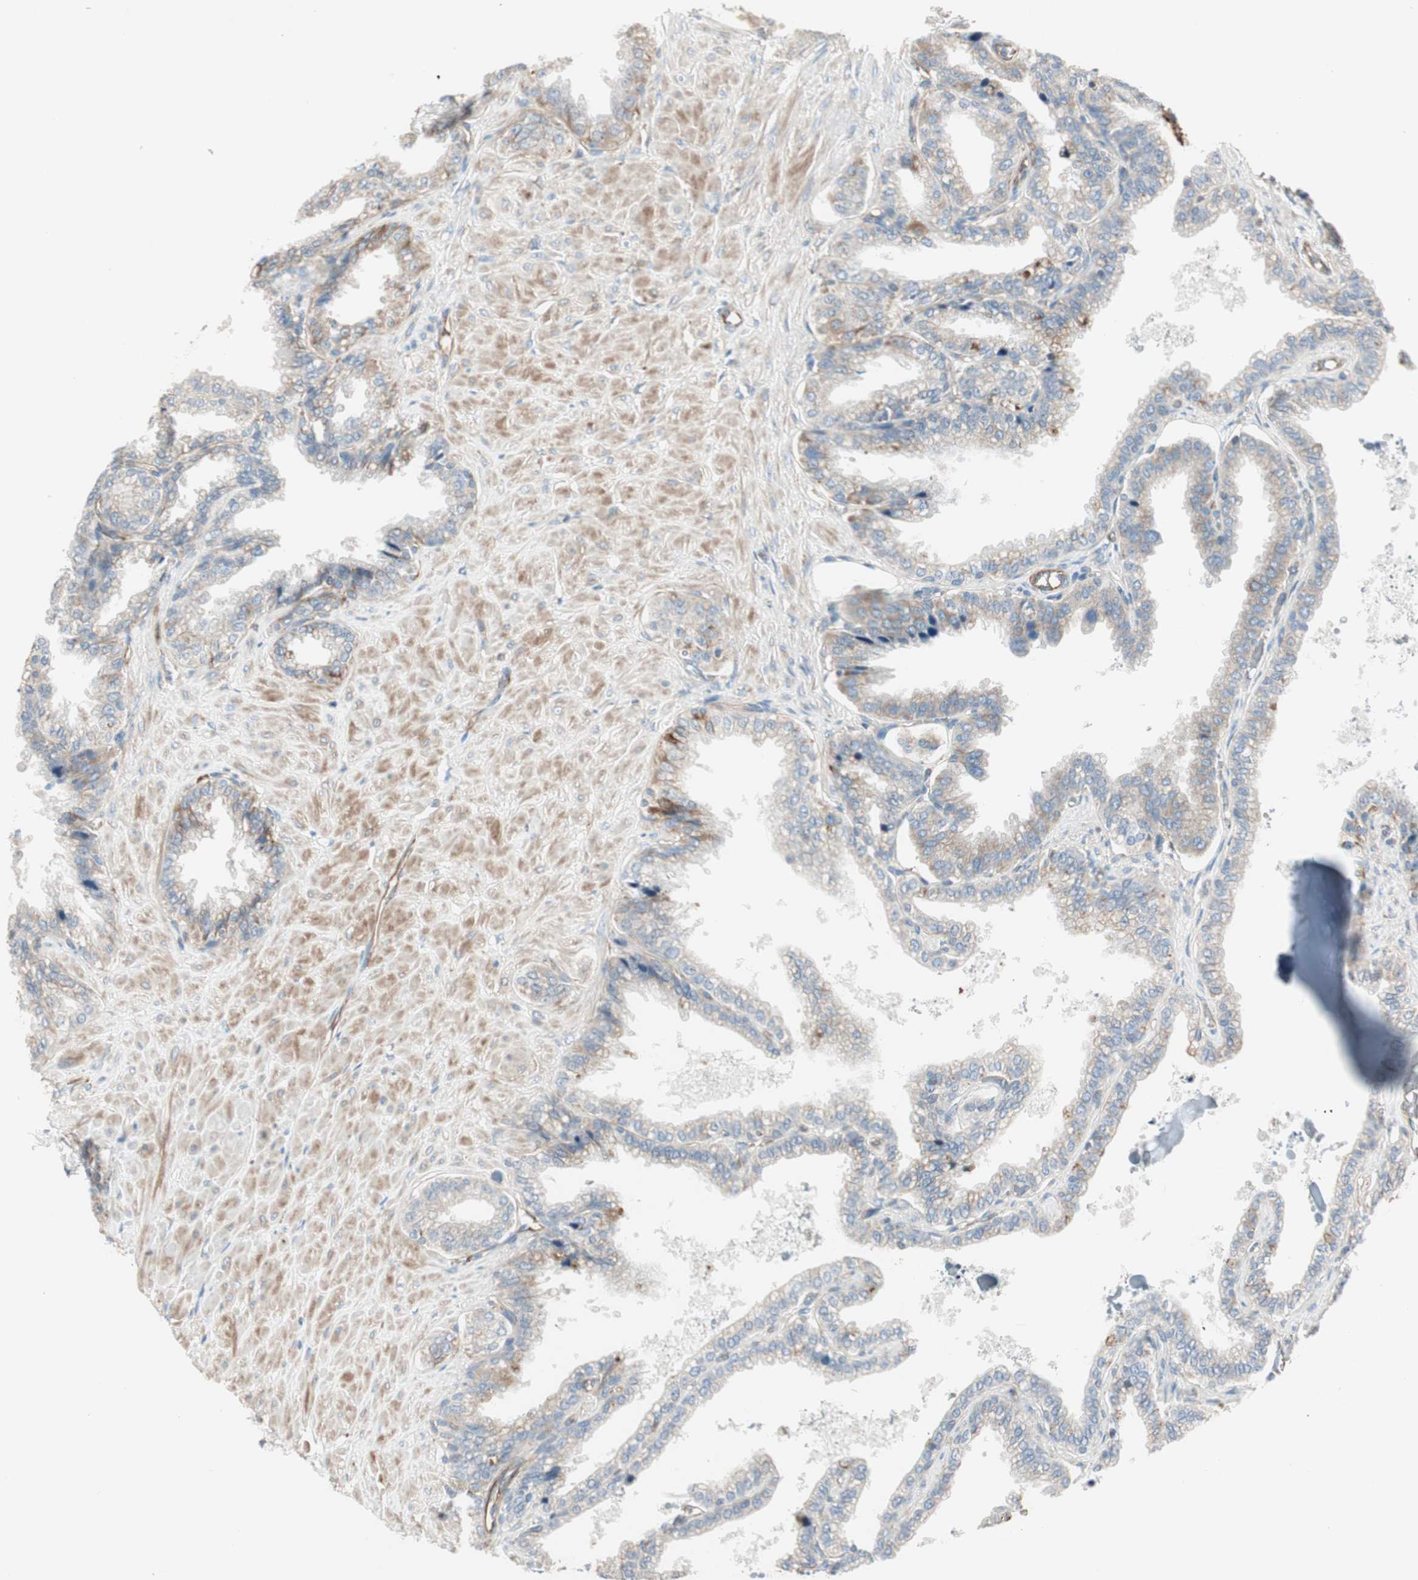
{"staining": {"intensity": "weak", "quantity": "<25%", "location": "cytoplasmic/membranous"}, "tissue": "seminal vesicle", "cell_type": "Glandular cells", "image_type": "normal", "snomed": [{"axis": "morphology", "description": "Normal tissue, NOS"}, {"axis": "topography", "description": "Seminal veicle"}], "caption": "Immunohistochemistry (IHC) photomicrograph of benign seminal vesicle: seminal vesicle stained with DAB exhibits no significant protein positivity in glandular cells. Brightfield microscopy of immunohistochemistry stained with DAB (3,3'-diaminobenzidine) (brown) and hematoxylin (blue), captured at high magnification.", "gene": "SRCIN1", "patient": {"sex": "male", "age": 46}}